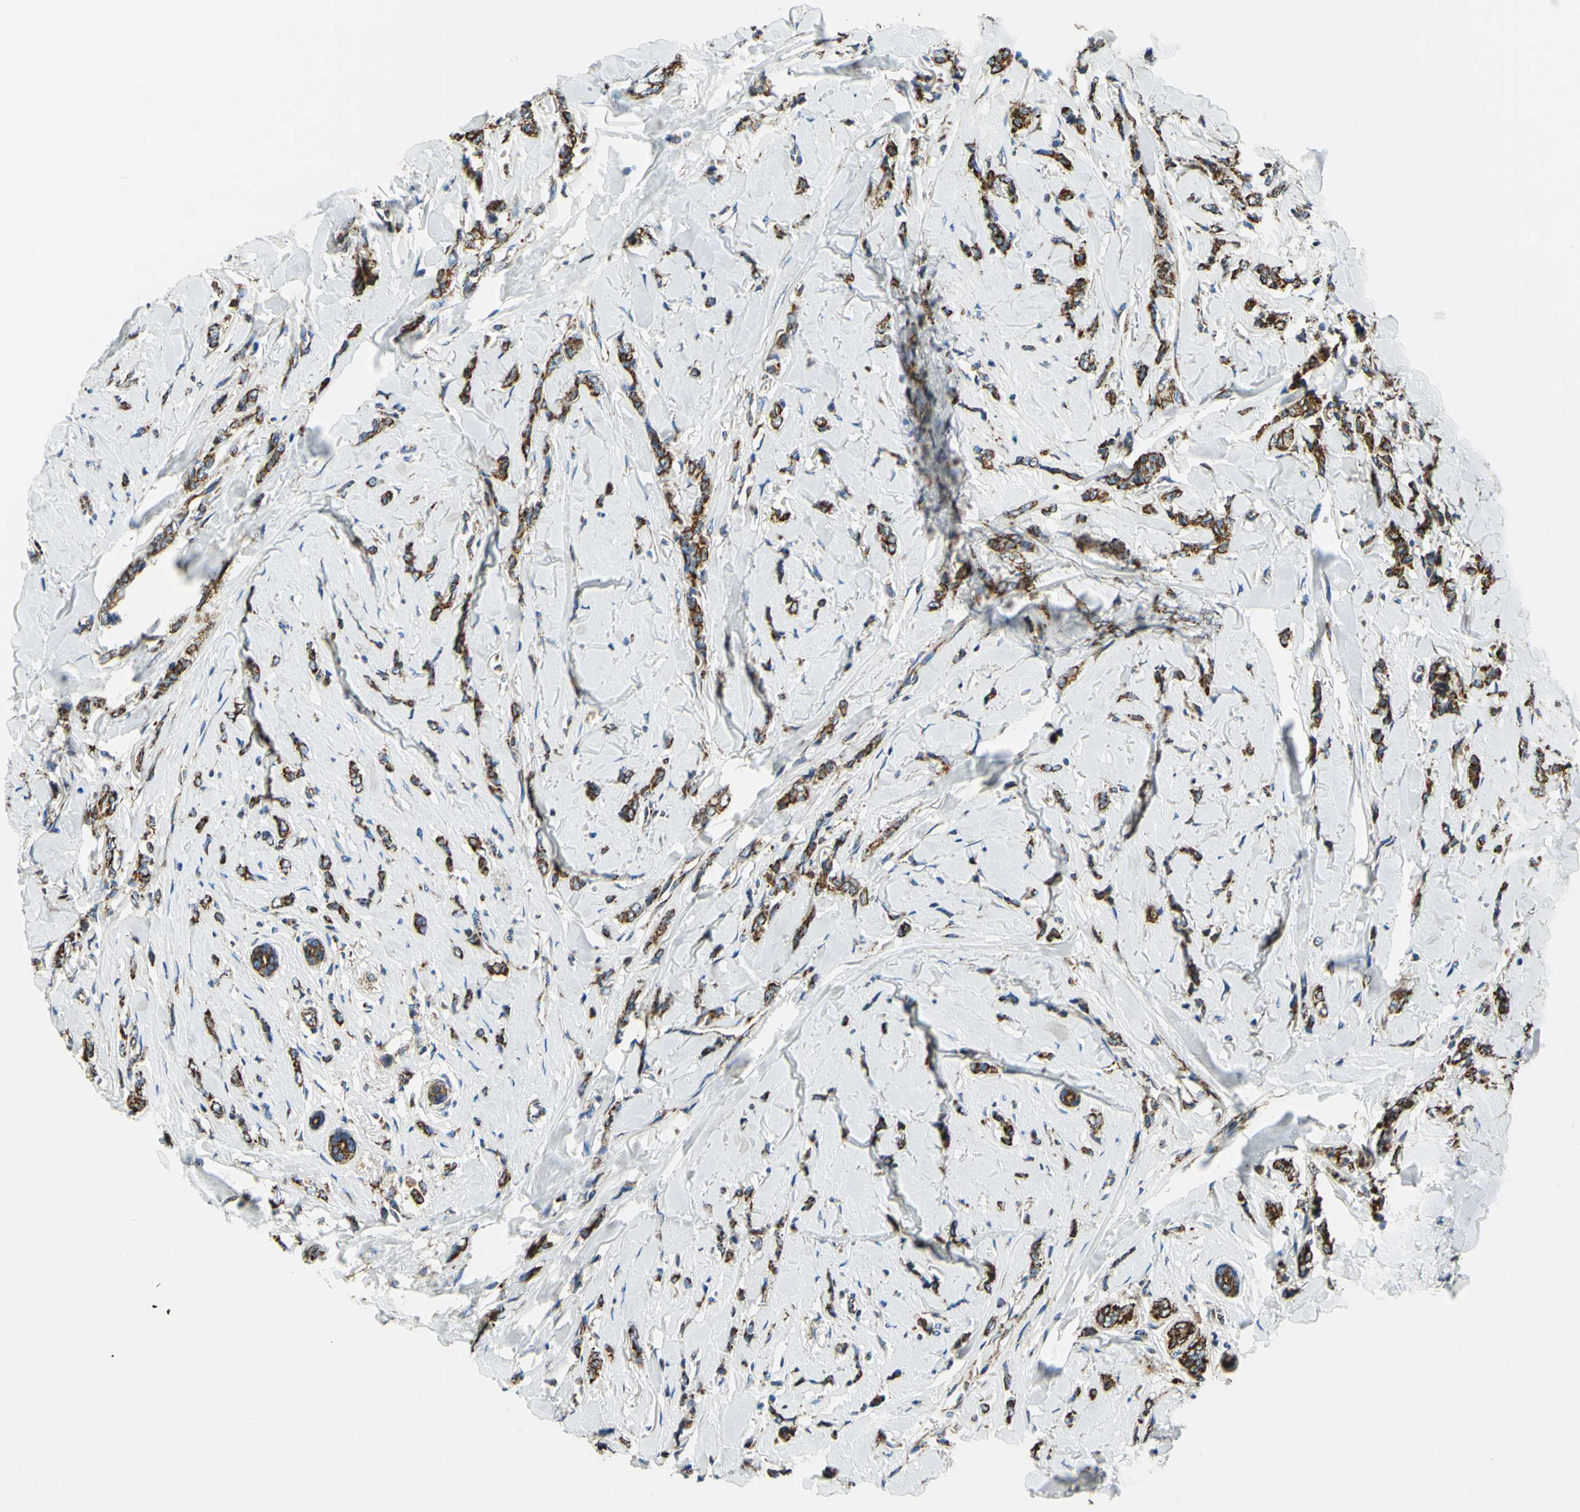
{"staining": {"intensity": "strong", "quantity": ">75%", "location": "cytoplasmic/membranous"}, "tissue": "breast cancer", "cell_type": "Tumor cells", "image_type": "cancer", "snomed": [{"axis": "morphology", "description": "Lobular carcinoma"}, {"axis": "topography", "description": "Skin"}, {"axis": "topography", "description": "Breast"}], "caption": "About >75% of tumor cells in human breast cancer reveal strong cytoplasmic/membranous protein staining as visualized by brown immunohistochemical staining.", "gene": "MAVS", "patient": {"sex": "female", "age": 46}}